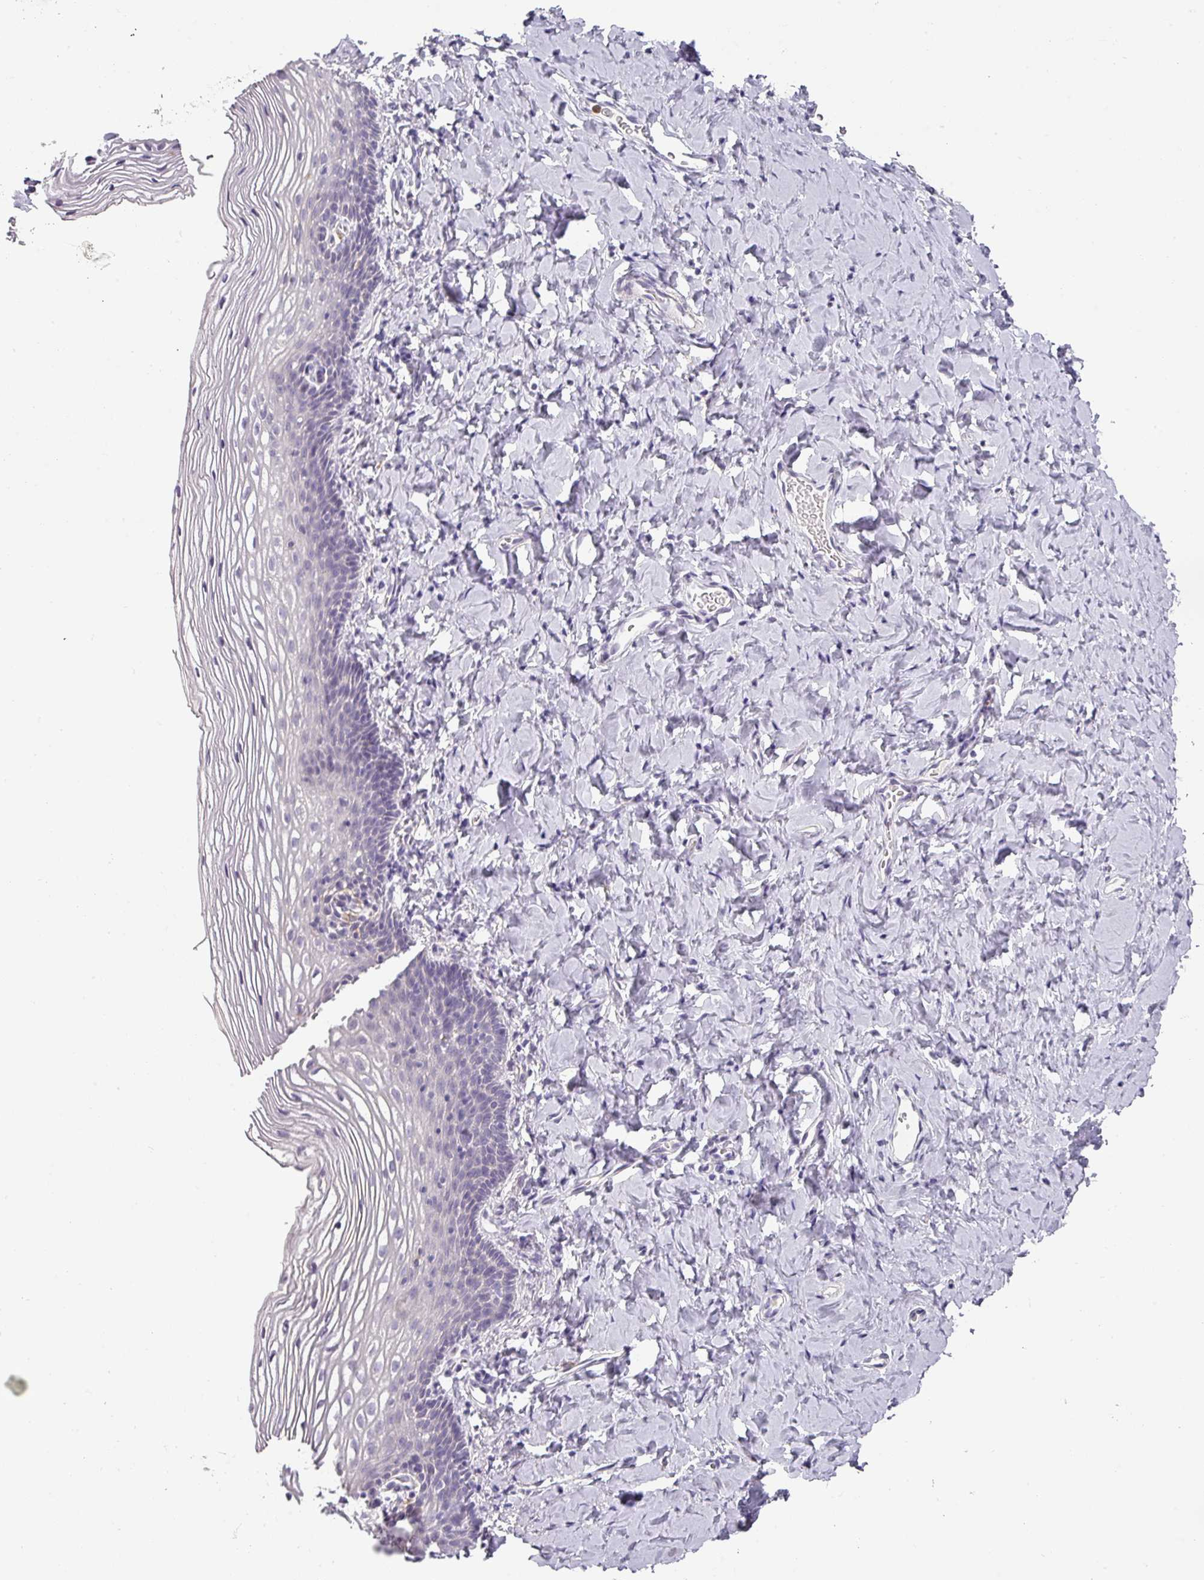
{"staining": {"intensity": "negative", "quantity": "none", "location": "none"}, "tissue": "vagina", "cell_type": "Squamous epithelial cells", "image_type": "normal", "snomed": [{"axis": "morphology", "description": "Normal tissue, NOS"}, {"axis": "topography", "description": "Vagina"}], "caption": "High magnification brightfield microscopy of unremarkable vagina stained with DAB (brown) and counterstained with hematoxylin (blue): squamous epithelial cells show no significant positivity.", "gene": "BTLA", "patient": {"sex": "female", "age": 60}}